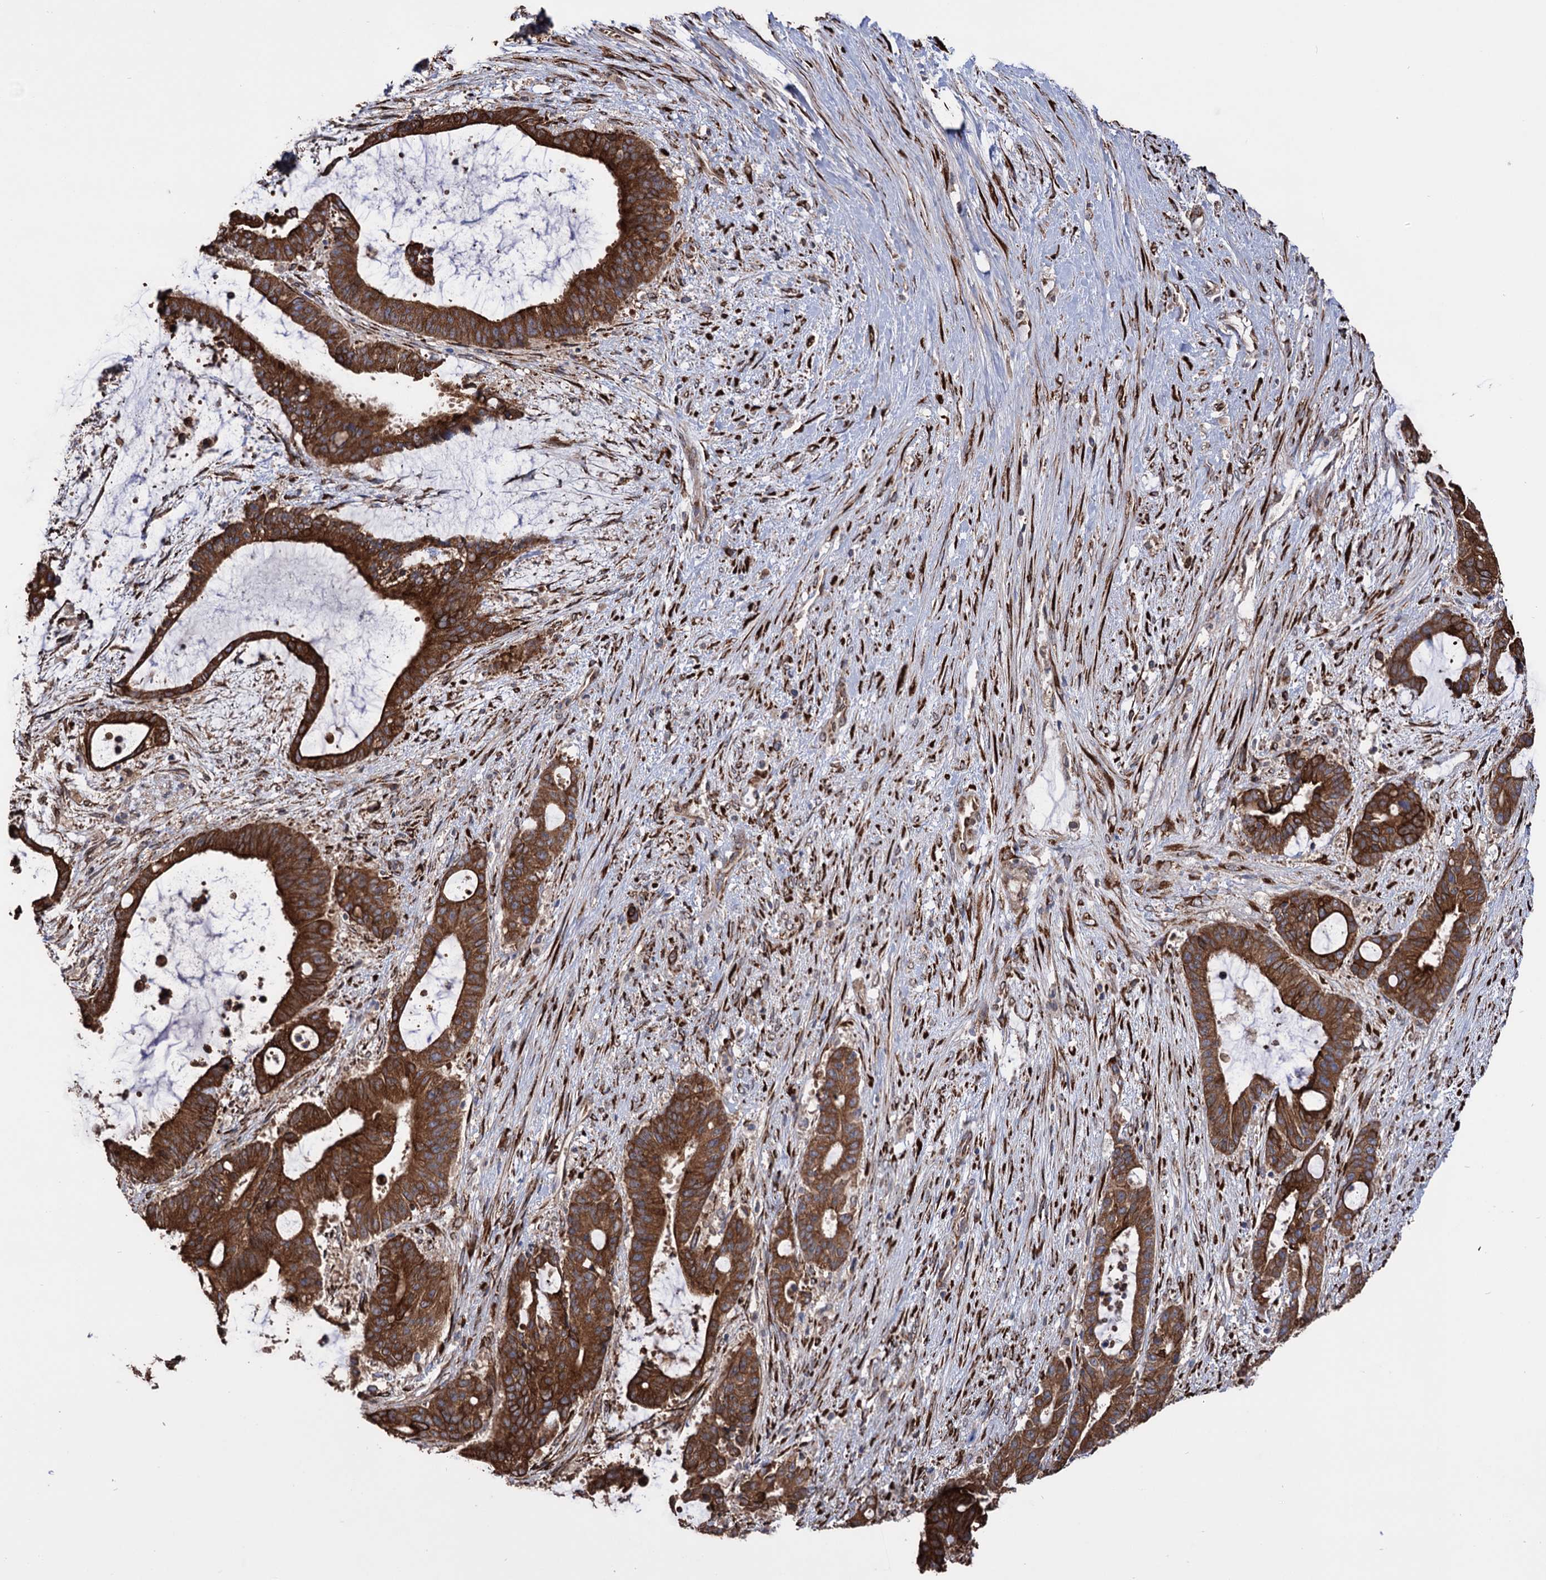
{"staining": {"intensity": "strong", "quantity": ">75%", "location": "cytoplasmic/membranous"}, "tissue": "liver cancer", "cell_type": "Tumor cells", "image_type": "cancer", "snomed": [{"axis": "morphology", "description": "Normal tissue, NOS"}, {"axis": "morphology", "description": "Cholangiocarcinoma"}, {"axis": "topography", "description": "Liver"}, {"axis": "topography", "description": "Peripheral nerve tissue"}], "caption": "Strong cytoplasmic/membranous staining for a protein is present in approximately >75% of tumor cells of liver cancer (cholangiocarcinoma) using IHC.", "gene": "CDAN1", "patient": {"sex": "female", "age": 73}}